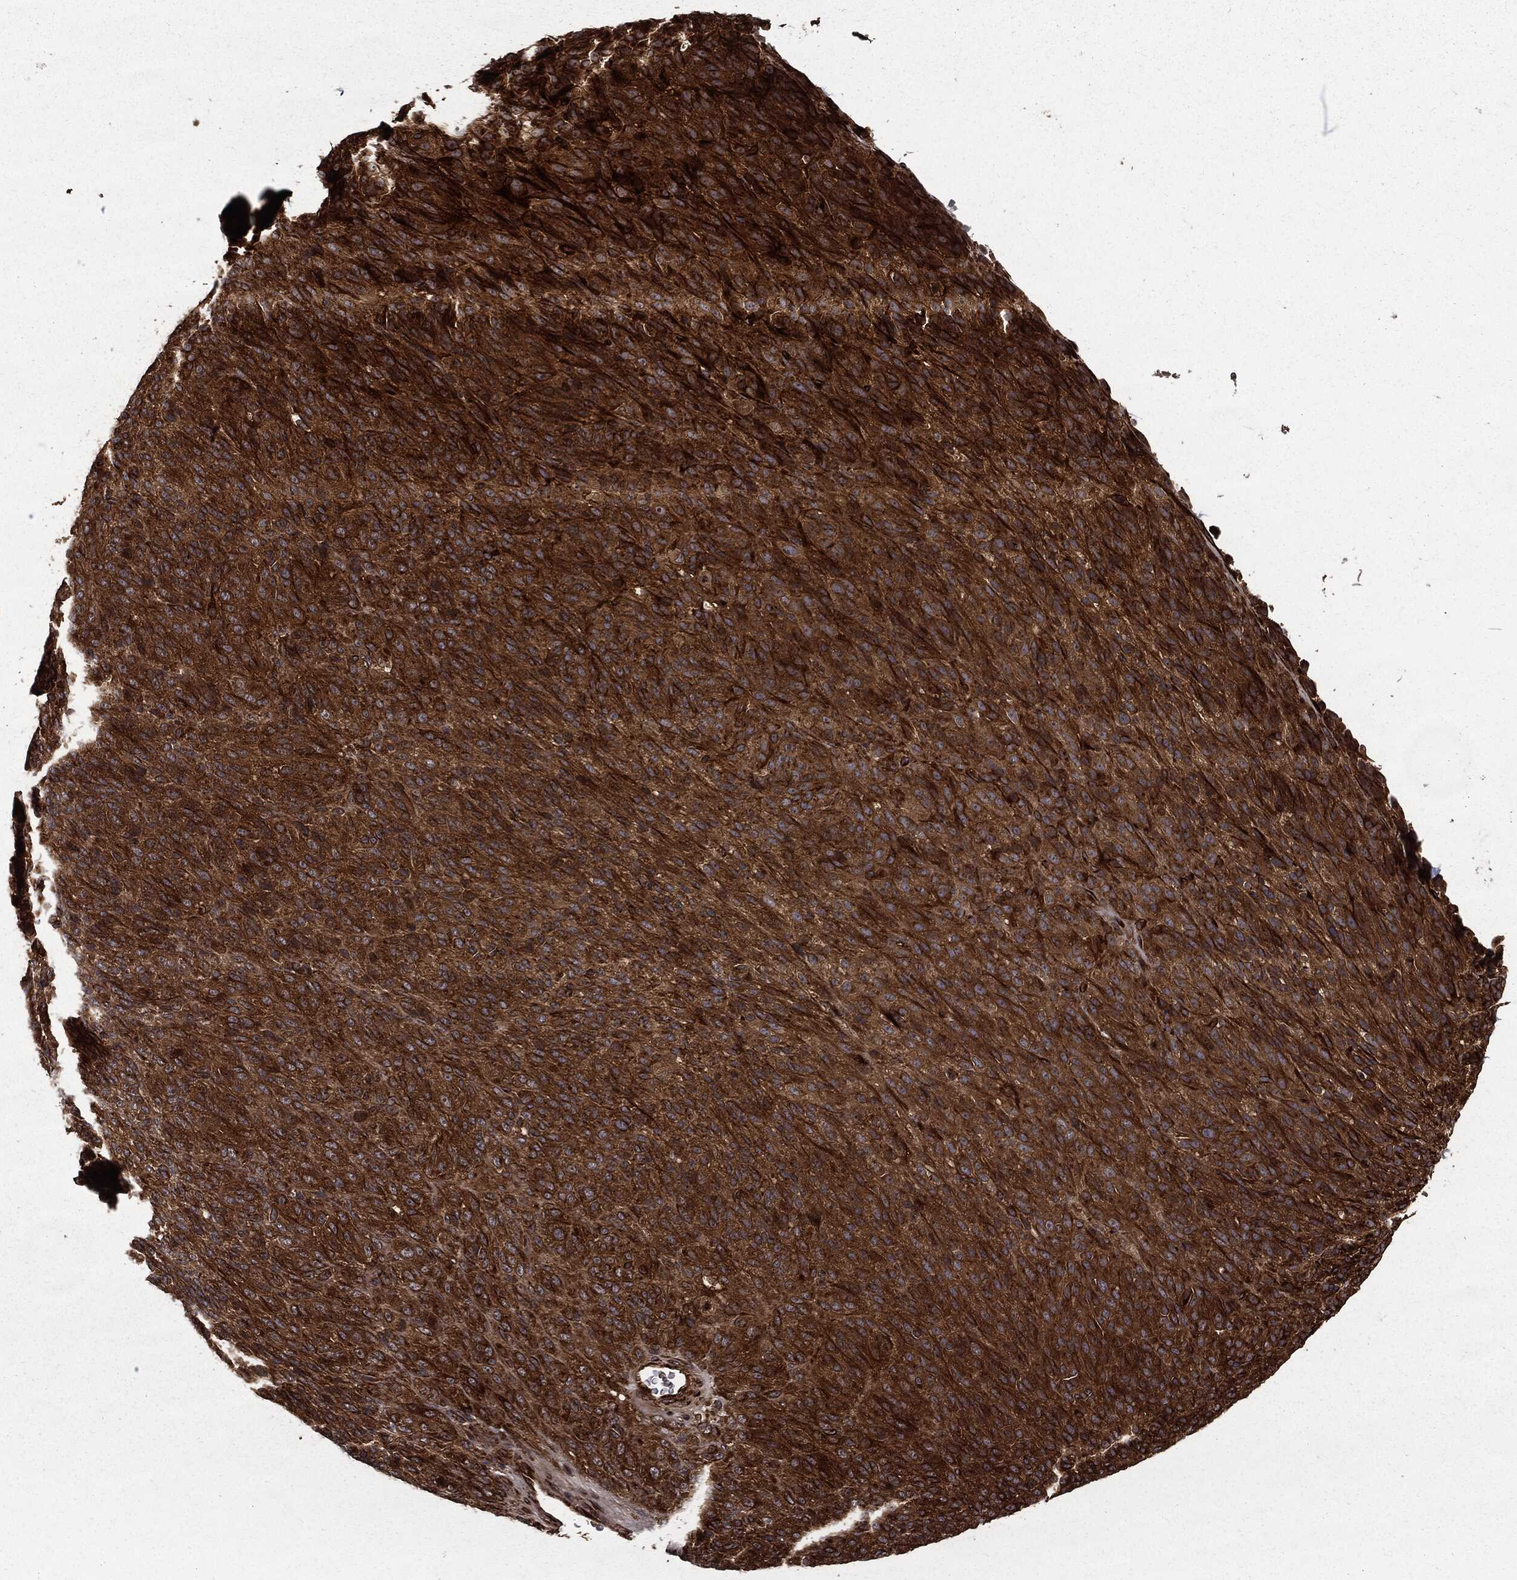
{"staining": {"intensity": "strong", "quantity": ">75%", "location": "cytoplasmic/membranous"}, "tissue": "melanoma", "cell_type": "Tumor cells", "image_type": "cancer", "snomed": [{"axis": "morphology", "description": "Malignant melanoma, Metastatic site"}, {"axis": "topography", "description": "Brain"}], "caption": "Strong cytoplasmic/membranous staining is present in approximately >75% of tumor cells in malignant melanoma (metastatic site).", "gene": "HTT", "patient": {"sex": "female", "age": 56}}